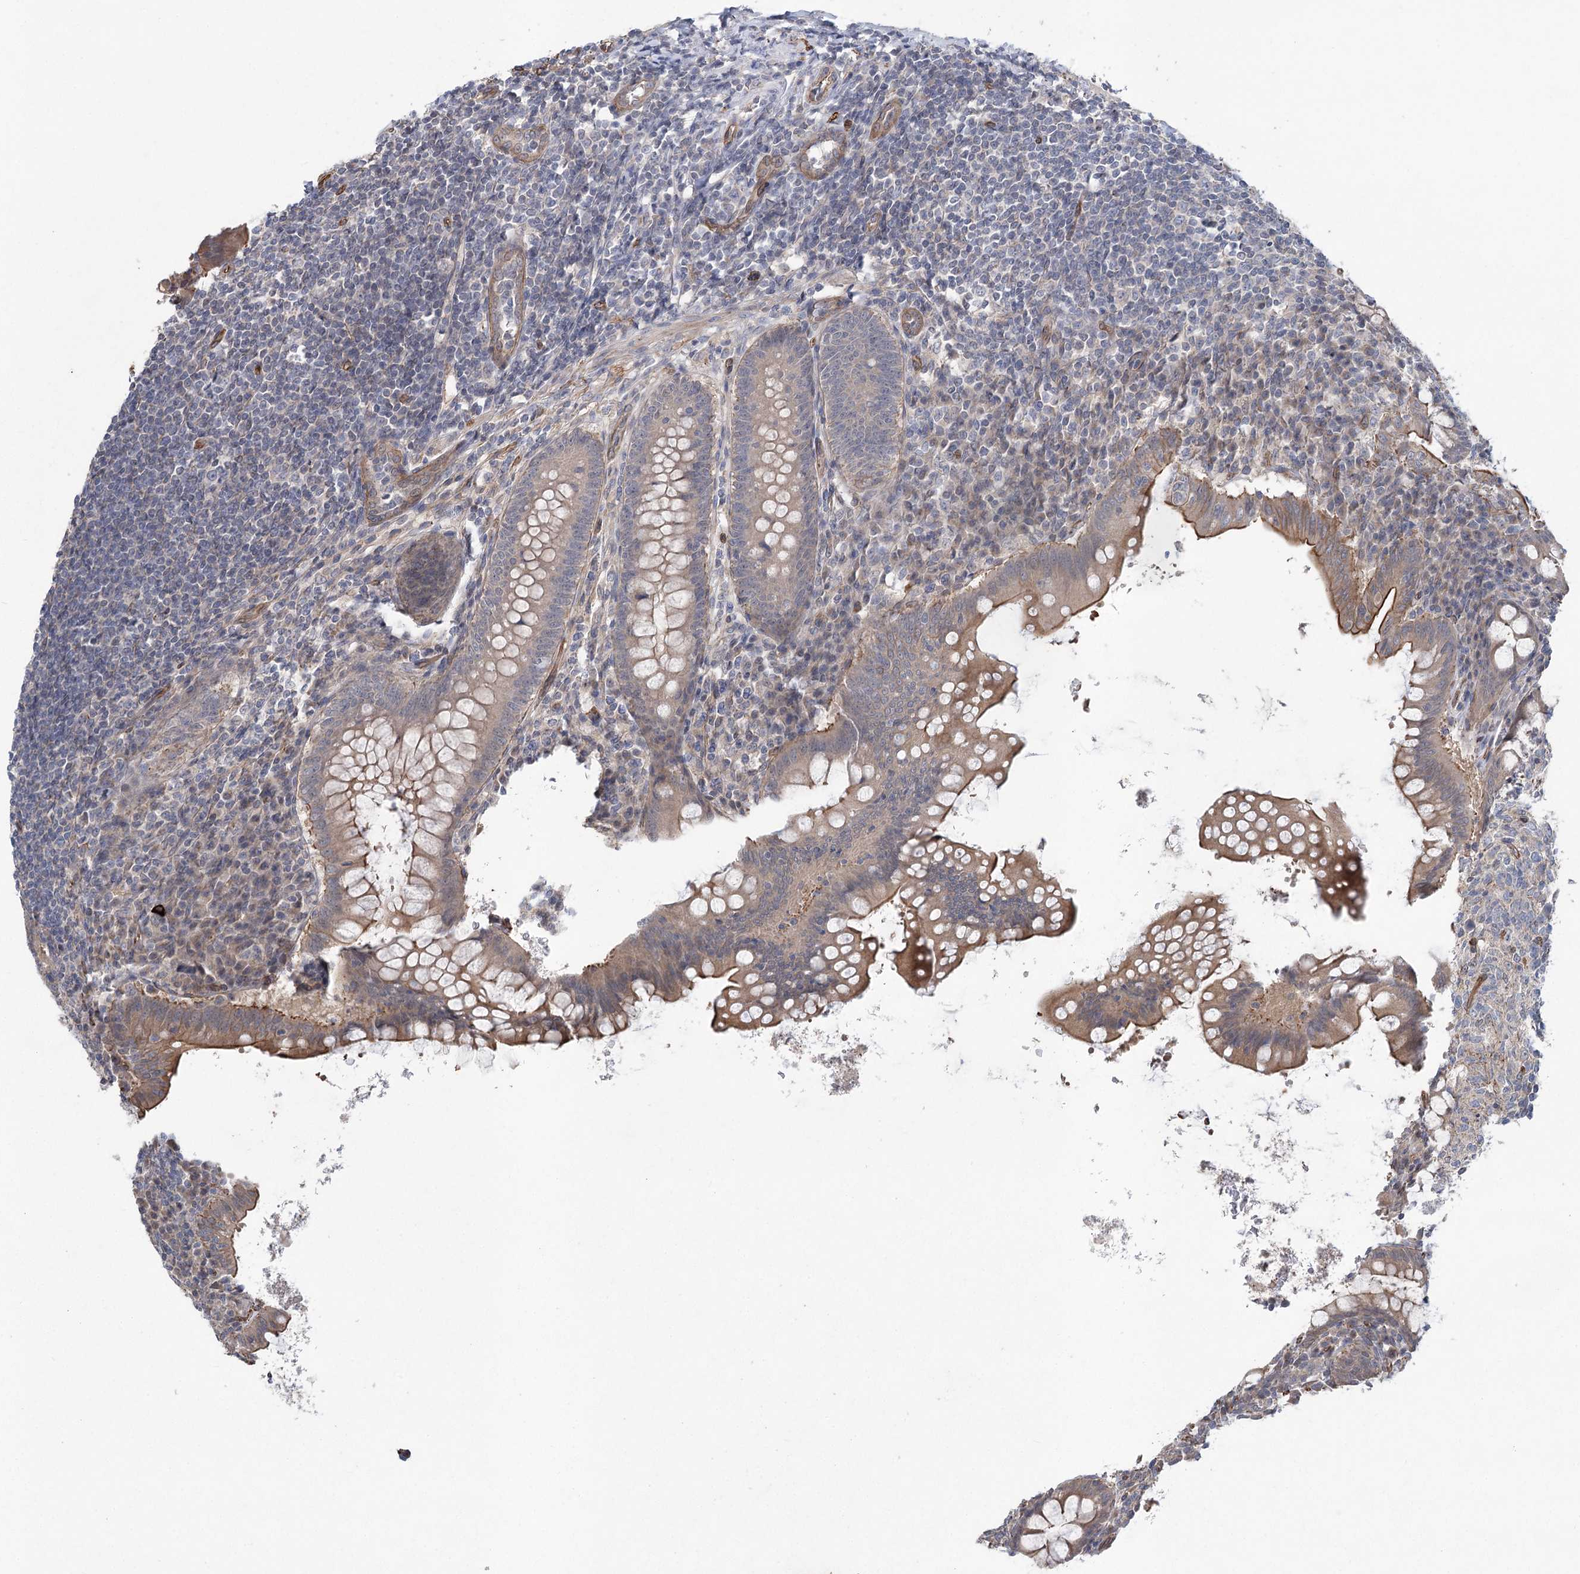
{"staining": {"intensity": "moderate", "quantity": "<25%", "location": "cytoplasmic/membranous"}, "tissue": "appendix", "cell_type": "Glandular cells", "image_type": "normal", "snomed": [{"axis": "morphology", "description": "Normal tissue, NOS"}, {"axis": "topography", "description": "Appendix"}], "caption": "Immunohistochemistry (DAB (3,3'-diaminobenzidine)) staining of unremarkable human appendix shows moderate cytoplasmic/membranous protein positivity in about <25% of glandular cells.", "gene": "RWDD4", "patient": {"sex": "female", "age": 33}}